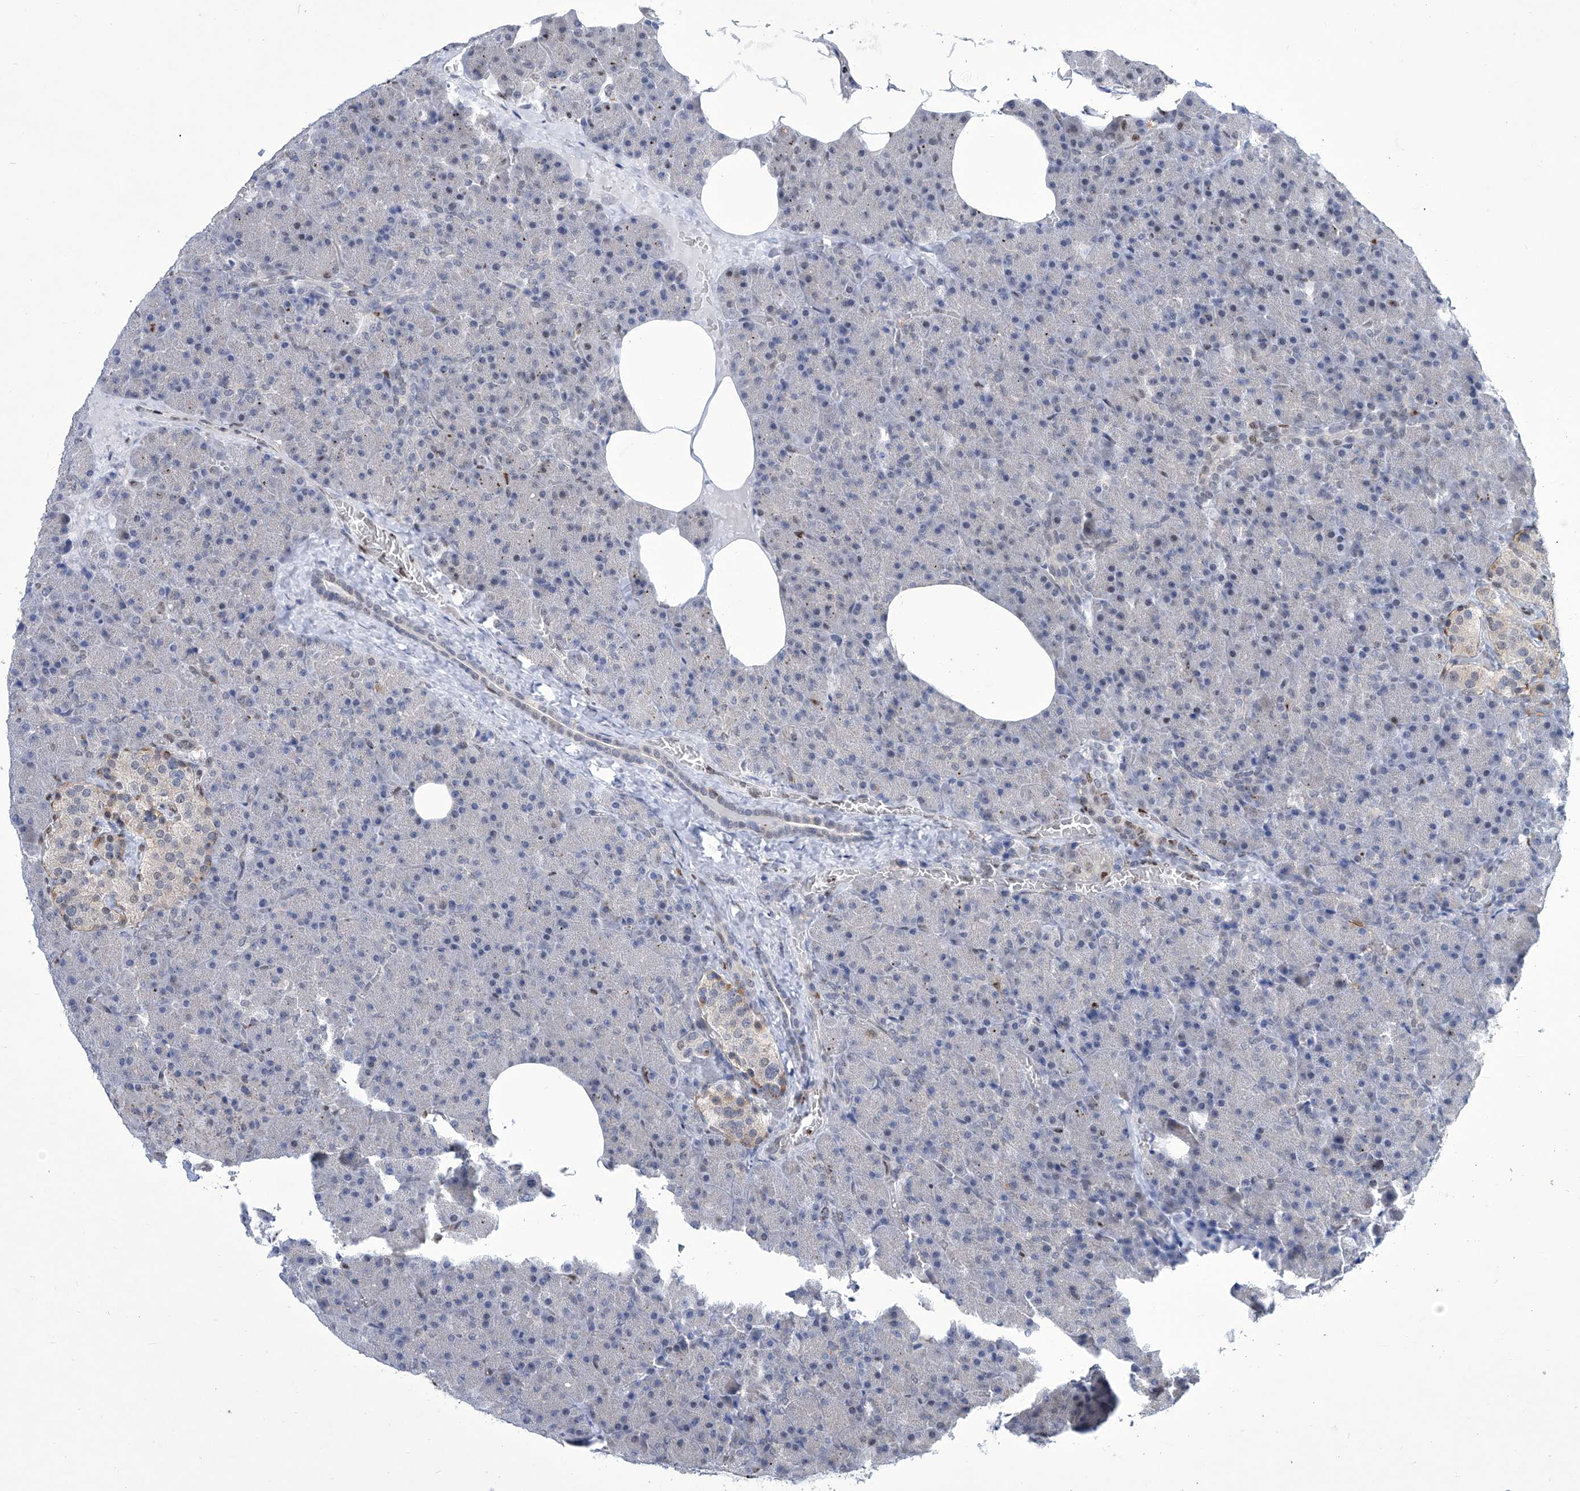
{"staining": {"intensity": "weak", "quantity": "<25%", "location": "nuclear"}, "tissue": "pancreas", "cell_type": "Exocrine glandular cells", "image_type": "normal", "snomed": [{"axis": "morphology", "description": "Normal tissue, NOS"}, {"axis": "morphology", "description": "Carcinoid, malignant, NOS"}, {"axis": "topography", "description": "Pancreas"}], "caption": "The micrograph shows no significant positivity in exocrine glandular cells of pancreas. The staining is performed using DAB (3,3'-diaminobenzidine) brown chromogen with nuclei counter-stained in using hematoxylin.", "gene": "SREBF2", "patient": {"sex": "female", "age": 35}}